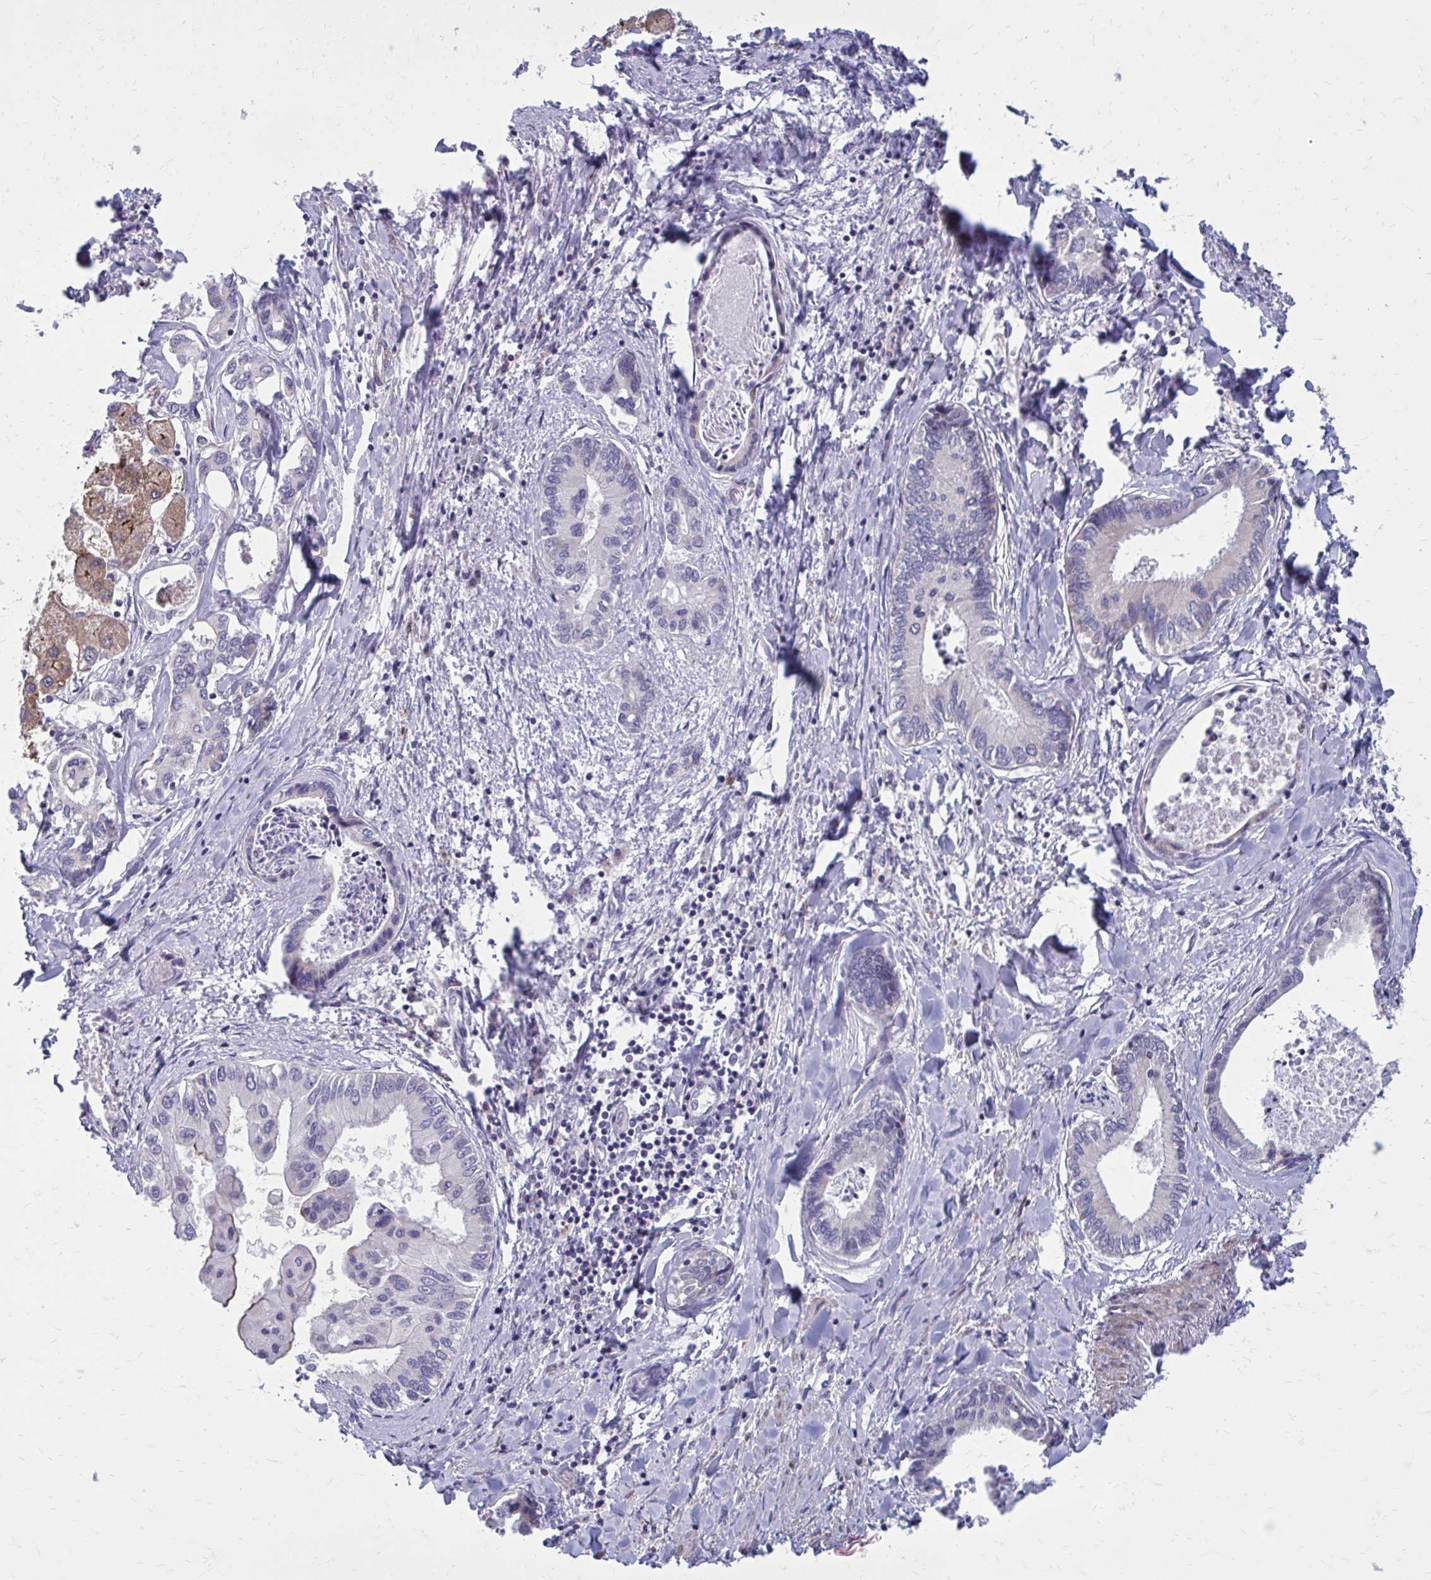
{"staining": {"intensity": "negative", "quantity": "none", "location": "none"}, "tissue": "liver cancer", "cell_type": "Tumor cells", "image_type": "cancer", "snomed": [{"axis": "morphology", "description": "Cholangiocarcinoma"}, {"axis": "topography", "description": "Liver"}], "caption": "Tumor cells are negative for protein expression in human liver cancer. The staining is performed using DAB brown chromogen with nuclei counter-stained in using hematoxylin.", "gene": "GIGYF2", "patient": {"sex": "male", "age": 66}}